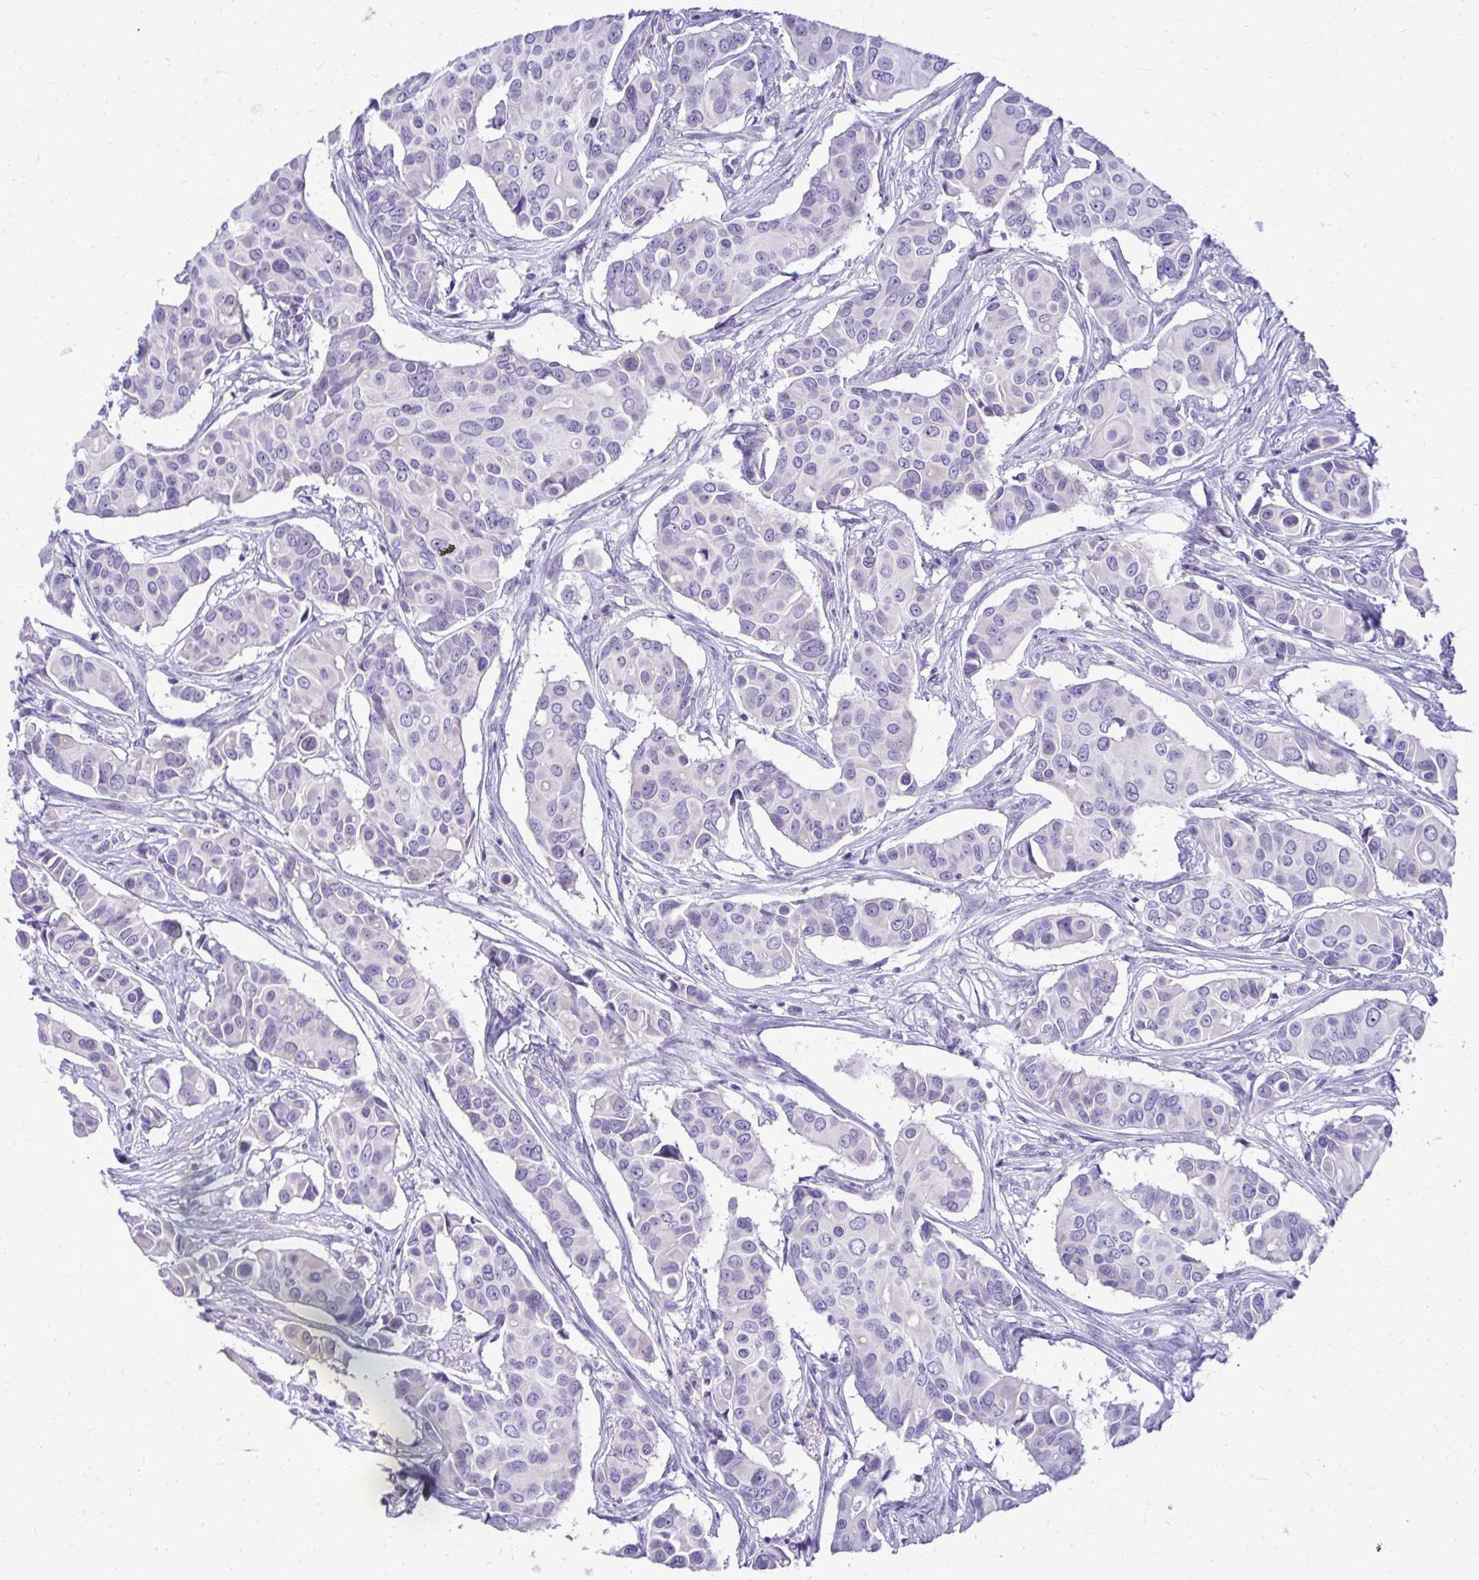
{"staining": {"intensity": "negative", "quantity": "none", "location": "none"}, "tissue": "breast cancer", "cell_type": "Tumor cells", "image_type": "cancer", "snomed": [{"axis": "morphology", "description": "Normal tissue, NOS"}, {"axis": "morphology", "description": "Duct carcinoma"}, {"axis": "topography", "description": "Skin"}, {"axis": "topography", "description": "Breast"}], "caption": "The histopathology image exhibits no significant staining in tumor cells of breast cancer.", "gene": "NIFK", "patient": {"sex": "female", "age": 54}}